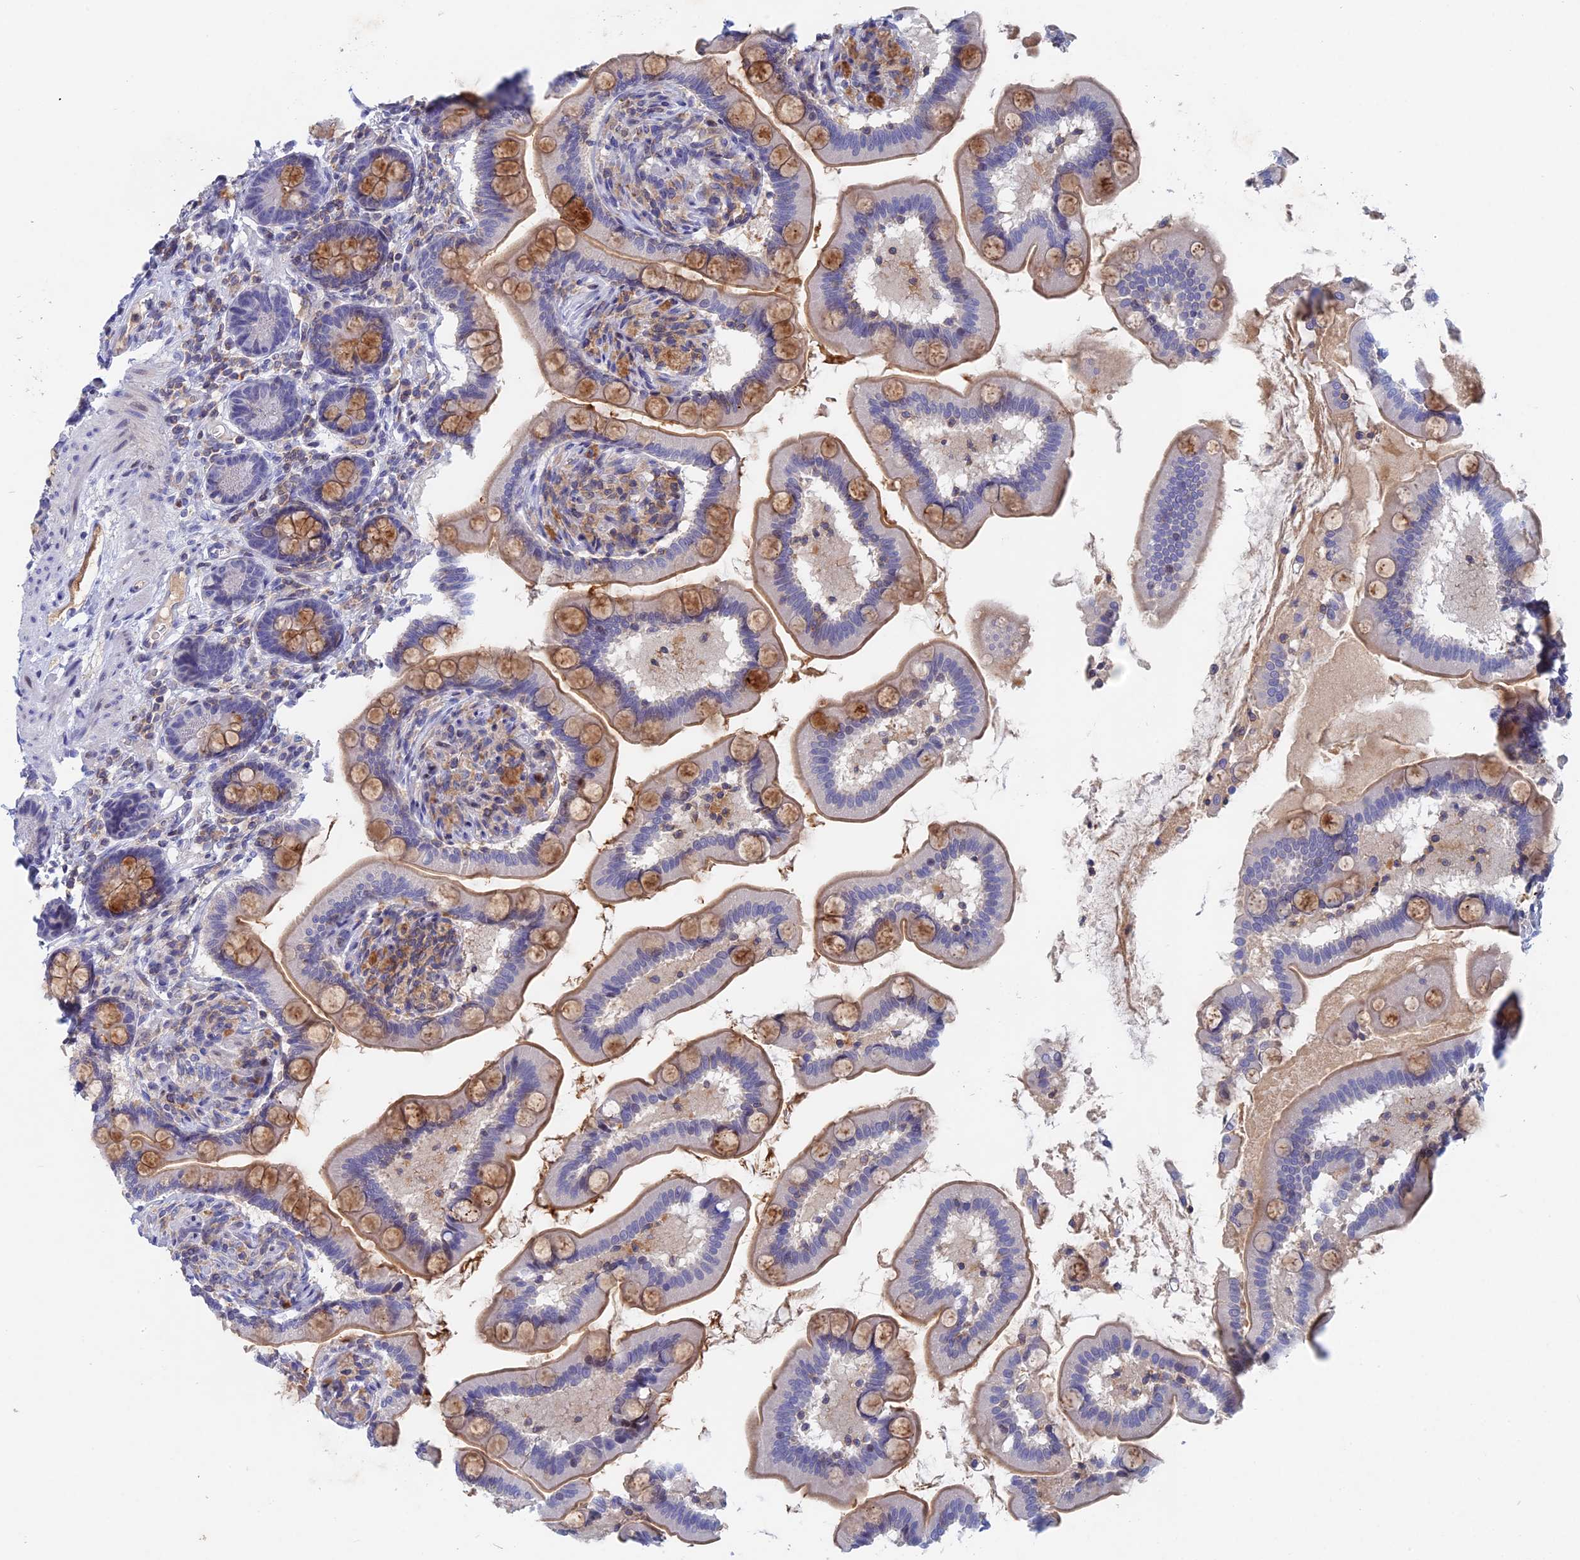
{"staining": {"intensity": "moderate", "quantity": "25%-75%", "location": "cytoplasmic/membranous"}, "tissue": "small intestine", "cell_type": "Glandular cells", "image_type": "normal", "snomed": [{"axis": "morphology", "description": "Normal tissue, NOS"}, {"axis": "topography", "description": "Small intestine"}], "caption": "Brown immunohistochemical staining in normal small intestine shows moderate cytoplasmic/membranous positivity in approximately 25%-75% of glandular cells. (DAB (3,3'-diaminobenzidine) IHC with brightfield microscopy, high magnification).", "gene": "ACP7", "patient": {"sex": "female", "age": 64}}